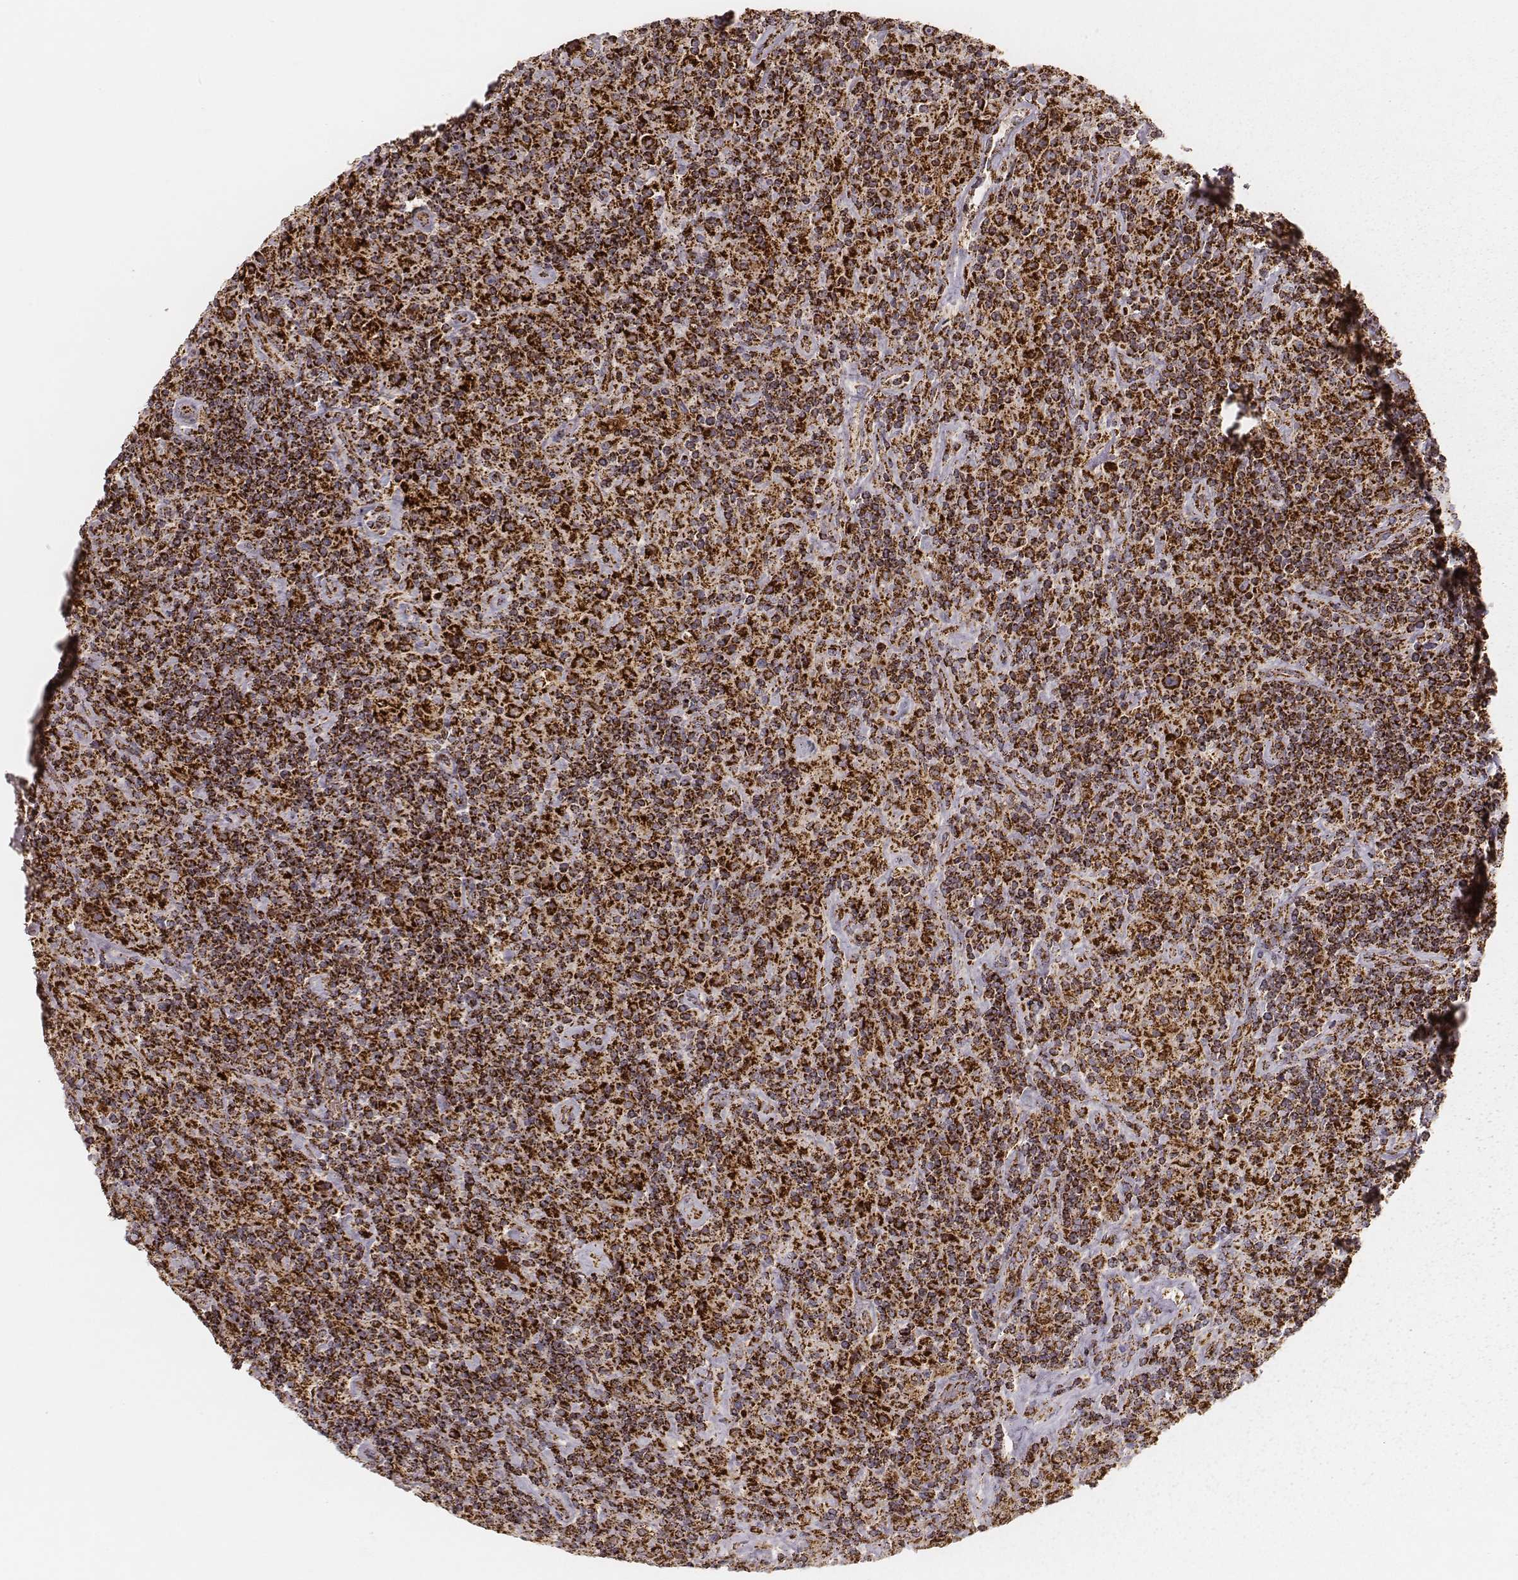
{"staining": {"intensity": "strong", "quantity": ">75%", "location": "cytoplasmic/membranous"}, "tissue": "lymphoma", "cell_type": "Tumor cells", "image_type": "cancer", "snomed": [{"axis": "morphology", "description": "Hodgkin's disease, NOS"}, {"axis": "topography", "description": "Lymph node"}], "caption": "A brown stain shows strong cytoplasmic/membranous positivity of a protein in Hodgkin's disease tumor cells.", "gene": "CS", "patient": {"sex": "male", "age": 70}}